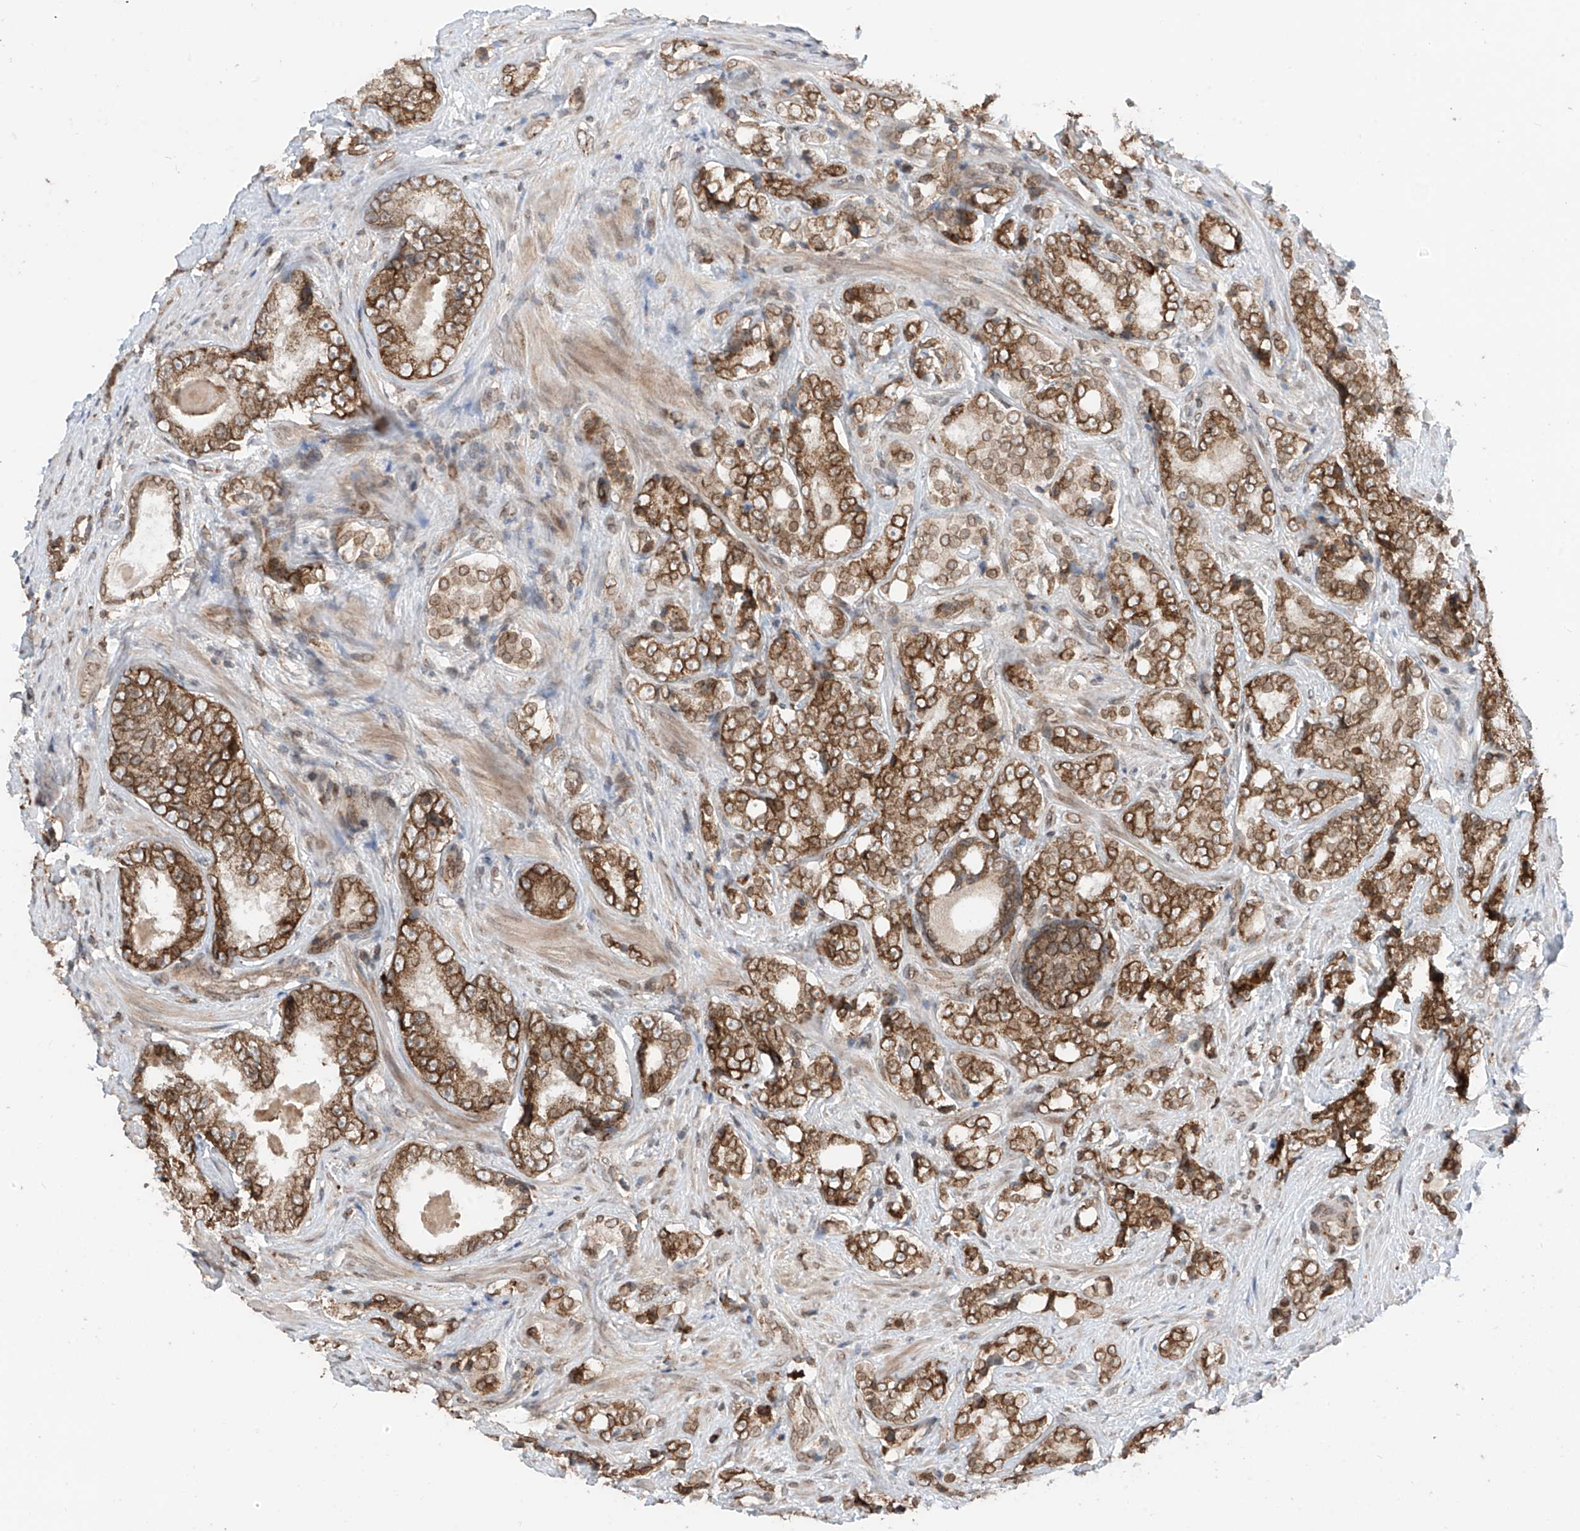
{"staining": {"intensity": "moderate", "quantity": ">75%", "location": "cytoplasmic/membranous,nuclear"}, "tissue": "prostate cancer", "cell_type": "Tumor cells", "image_type": "cancer", "snomed": [{"axis": "morphology", "description": "Adenocarcinoma, High grade"}, {"axis": "topography", "description": "Prostate"}], "caption": "DAB immunohistochemical staining of human prostate cancer (high-grade adenocarcinoma) demonstrates moderate cytoplasmic/membranous and nuclear protein staining in approximately >75% of tumor cells. The protein of interest is shown in brown color, while the nuclei are stained blue.", "gene": "AHCTF1", "patient": {"sex": "male", "age": 66}}